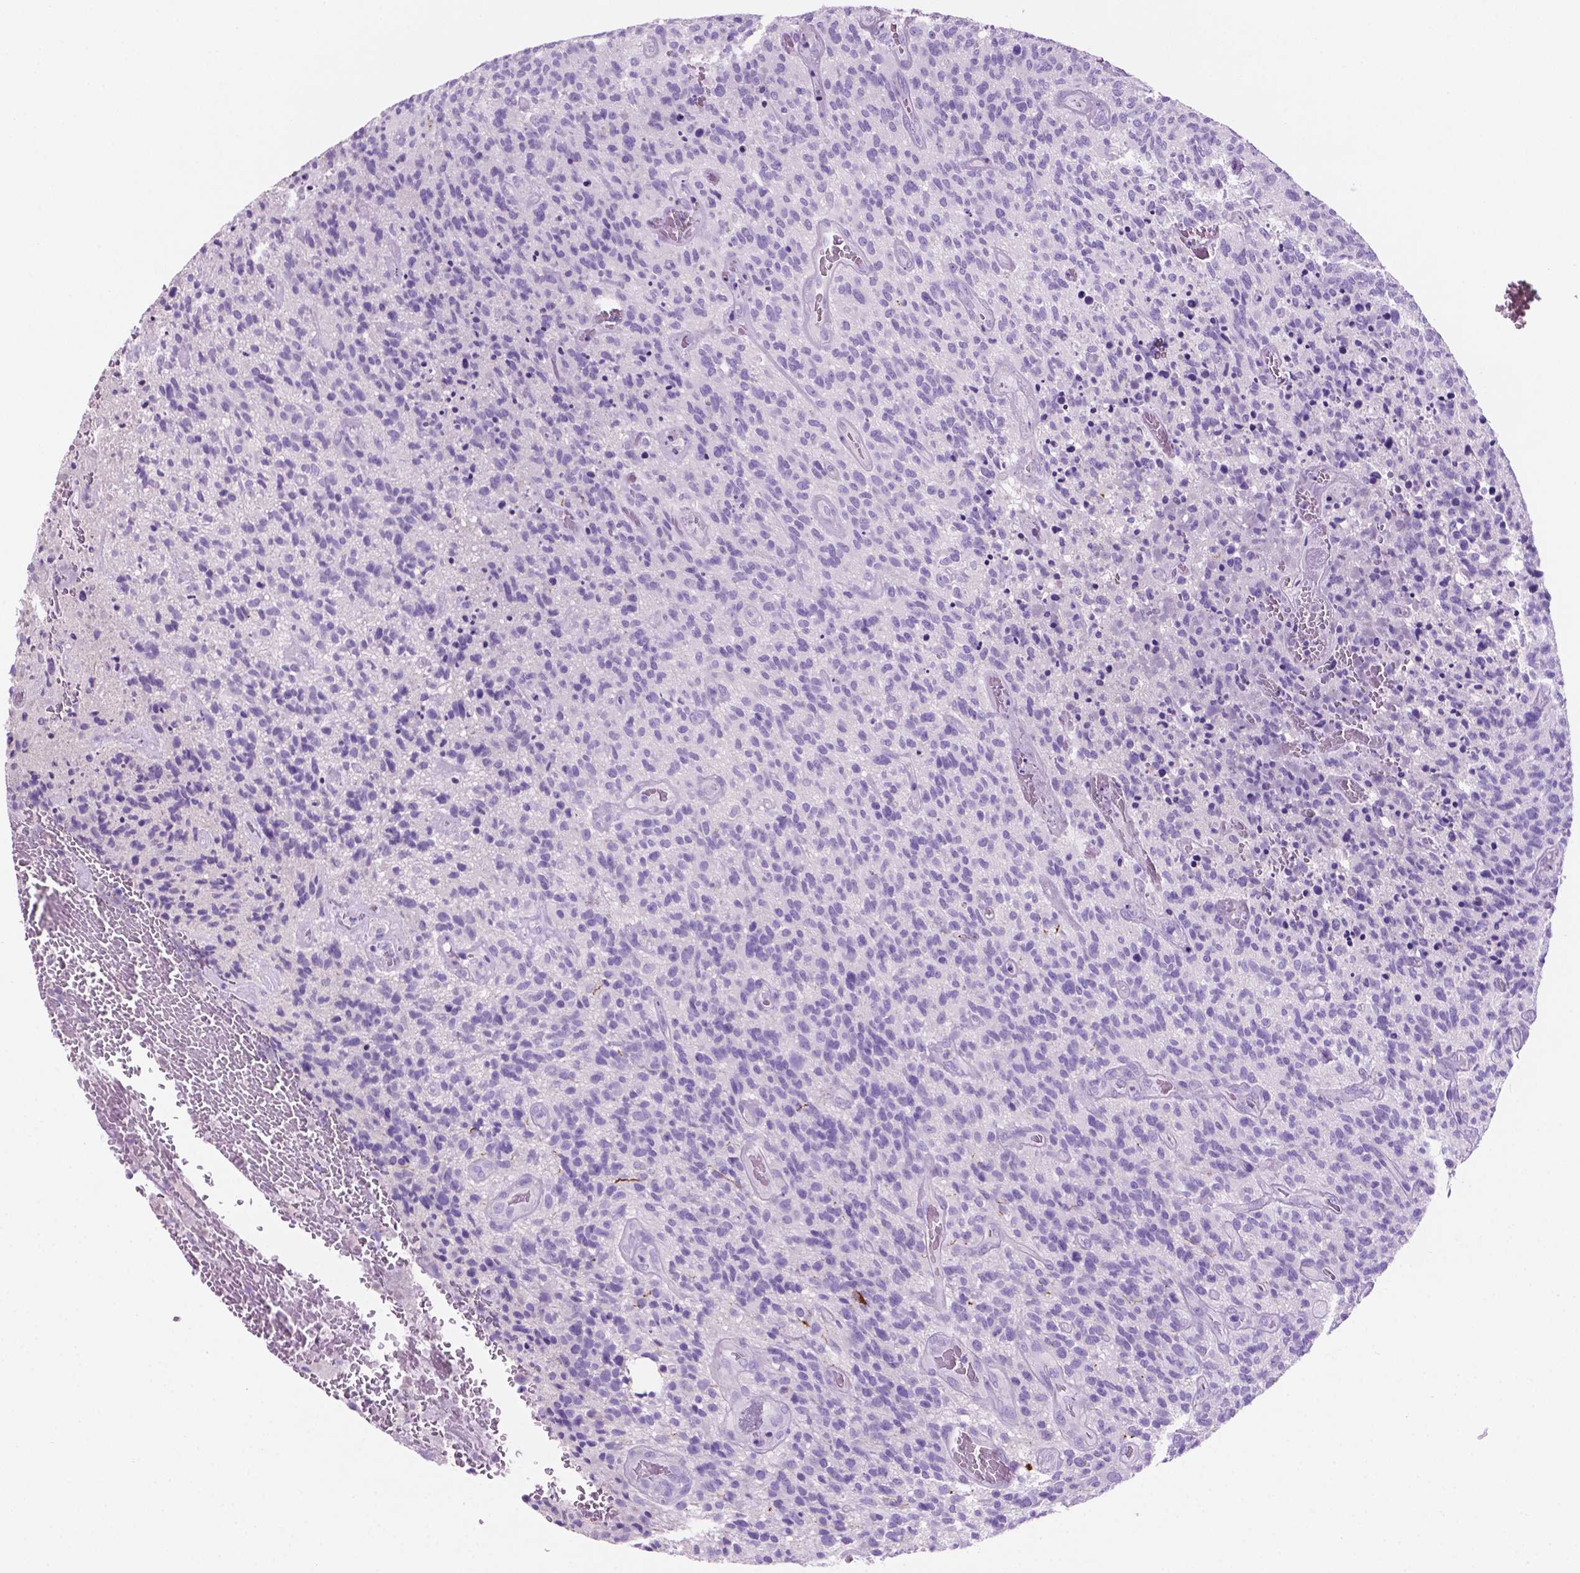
{"staining": {"intensity": "negative", "quantity": "none", "location": "none"}, "tissue": "glioma", "cell_type": "Tumor cells", "image_type": "cancer", "snomed": [{"axis": "morphology", "description": "Glioma, malignant, High grade"}, {"axis": "topography", "description": "Brain"}], "caption": "Image shows no significant protein expression in tumor cells of glioma.", "gene": "POU4F1", "patient": {"sex": "male", "age": 76}}